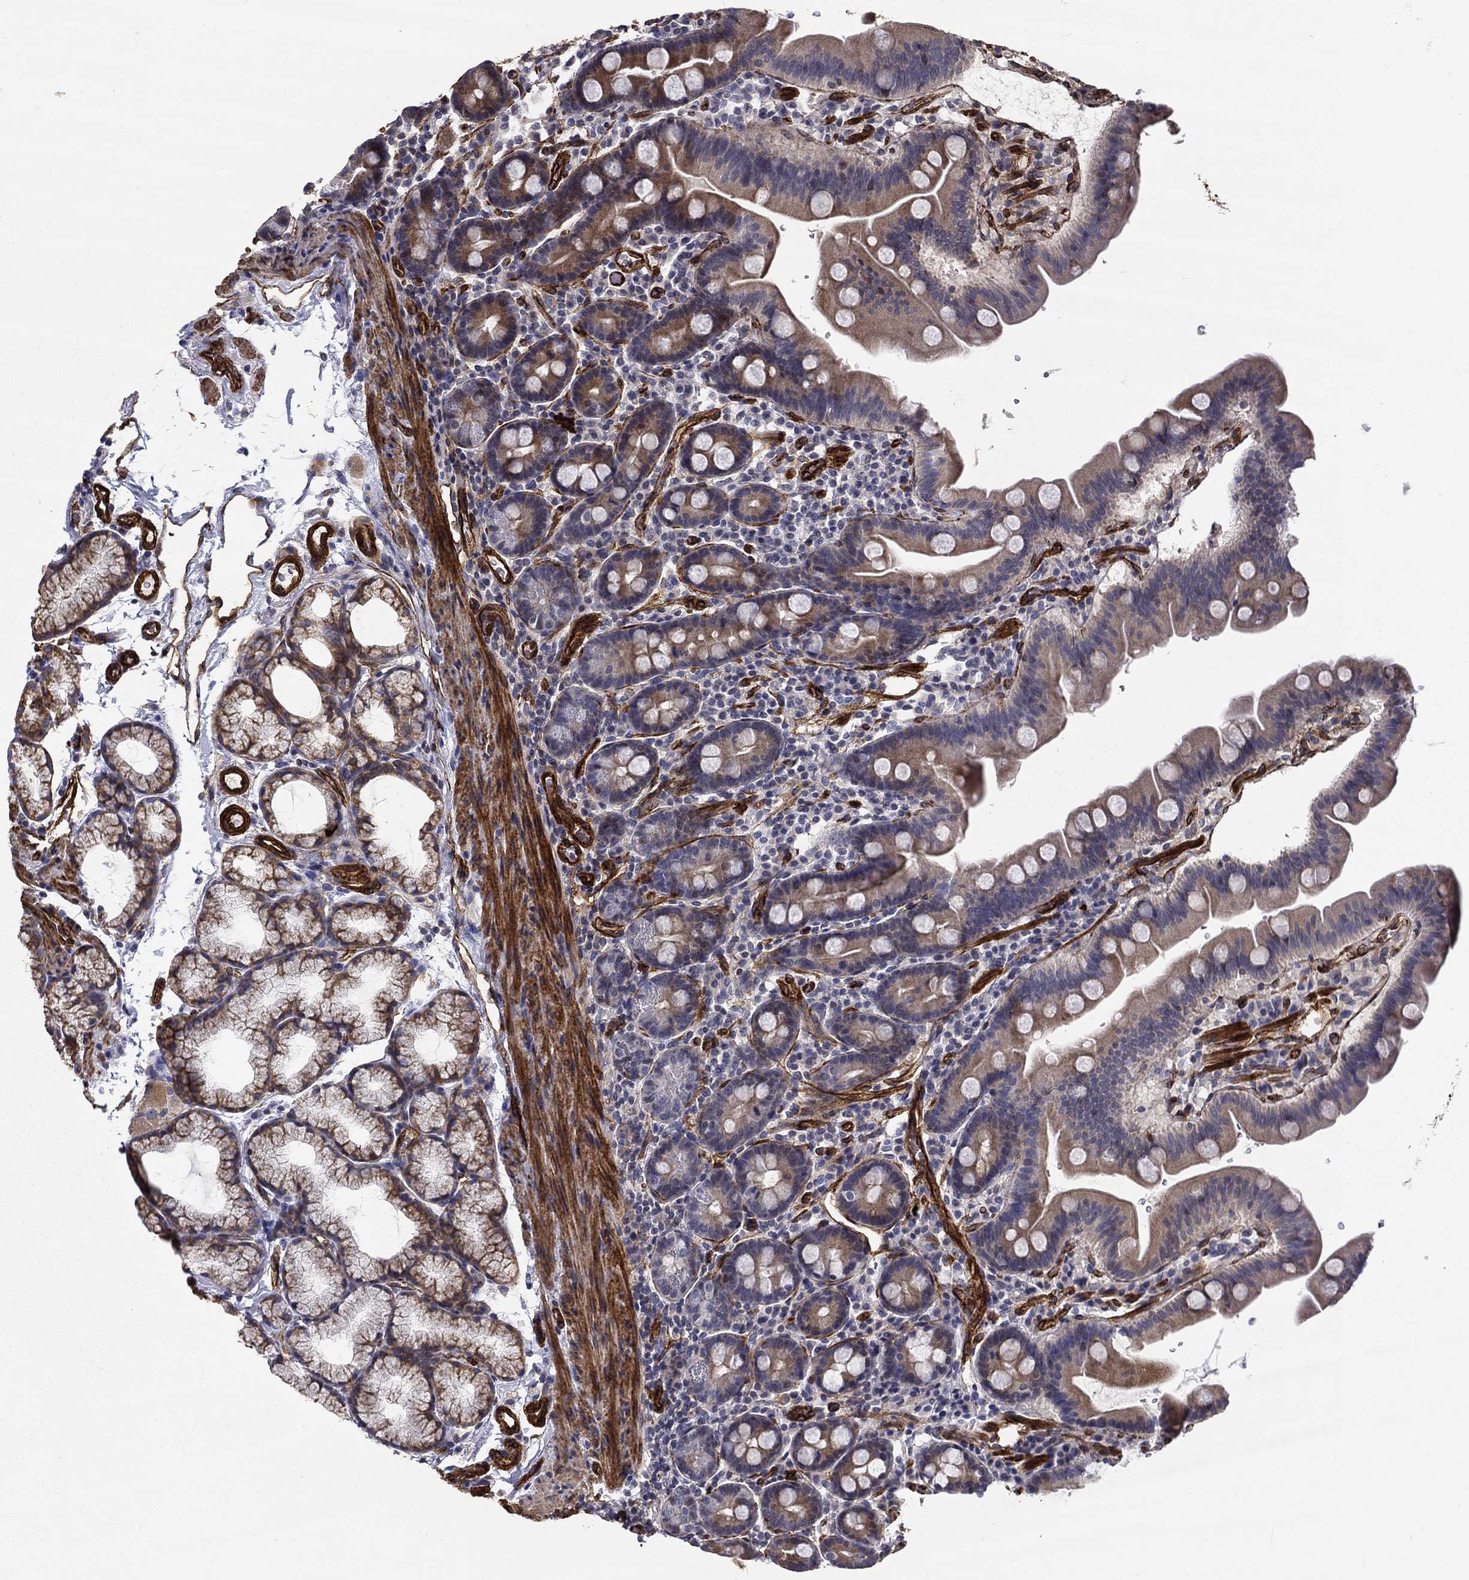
{"staining": {"intensity": "moderate", "quantity": "<25%", "location": "cytoplasmic/membranous"}, "tissue": "duodenum", "cell_type": "Glandular cells", "image_type": "normal", "snomed": [{"axis": "morphology", "description": "Normal tissue, NOS"}, {"axis": "topography", "description": "Duodenum"}], "caption": "Duodenum stained with a brown dye displays moderate cytoplasmic/membranous positive staining in about <25% of glandular cells.", "gene": "SYNC", "patient": {"sex": "male", "age": 59}}